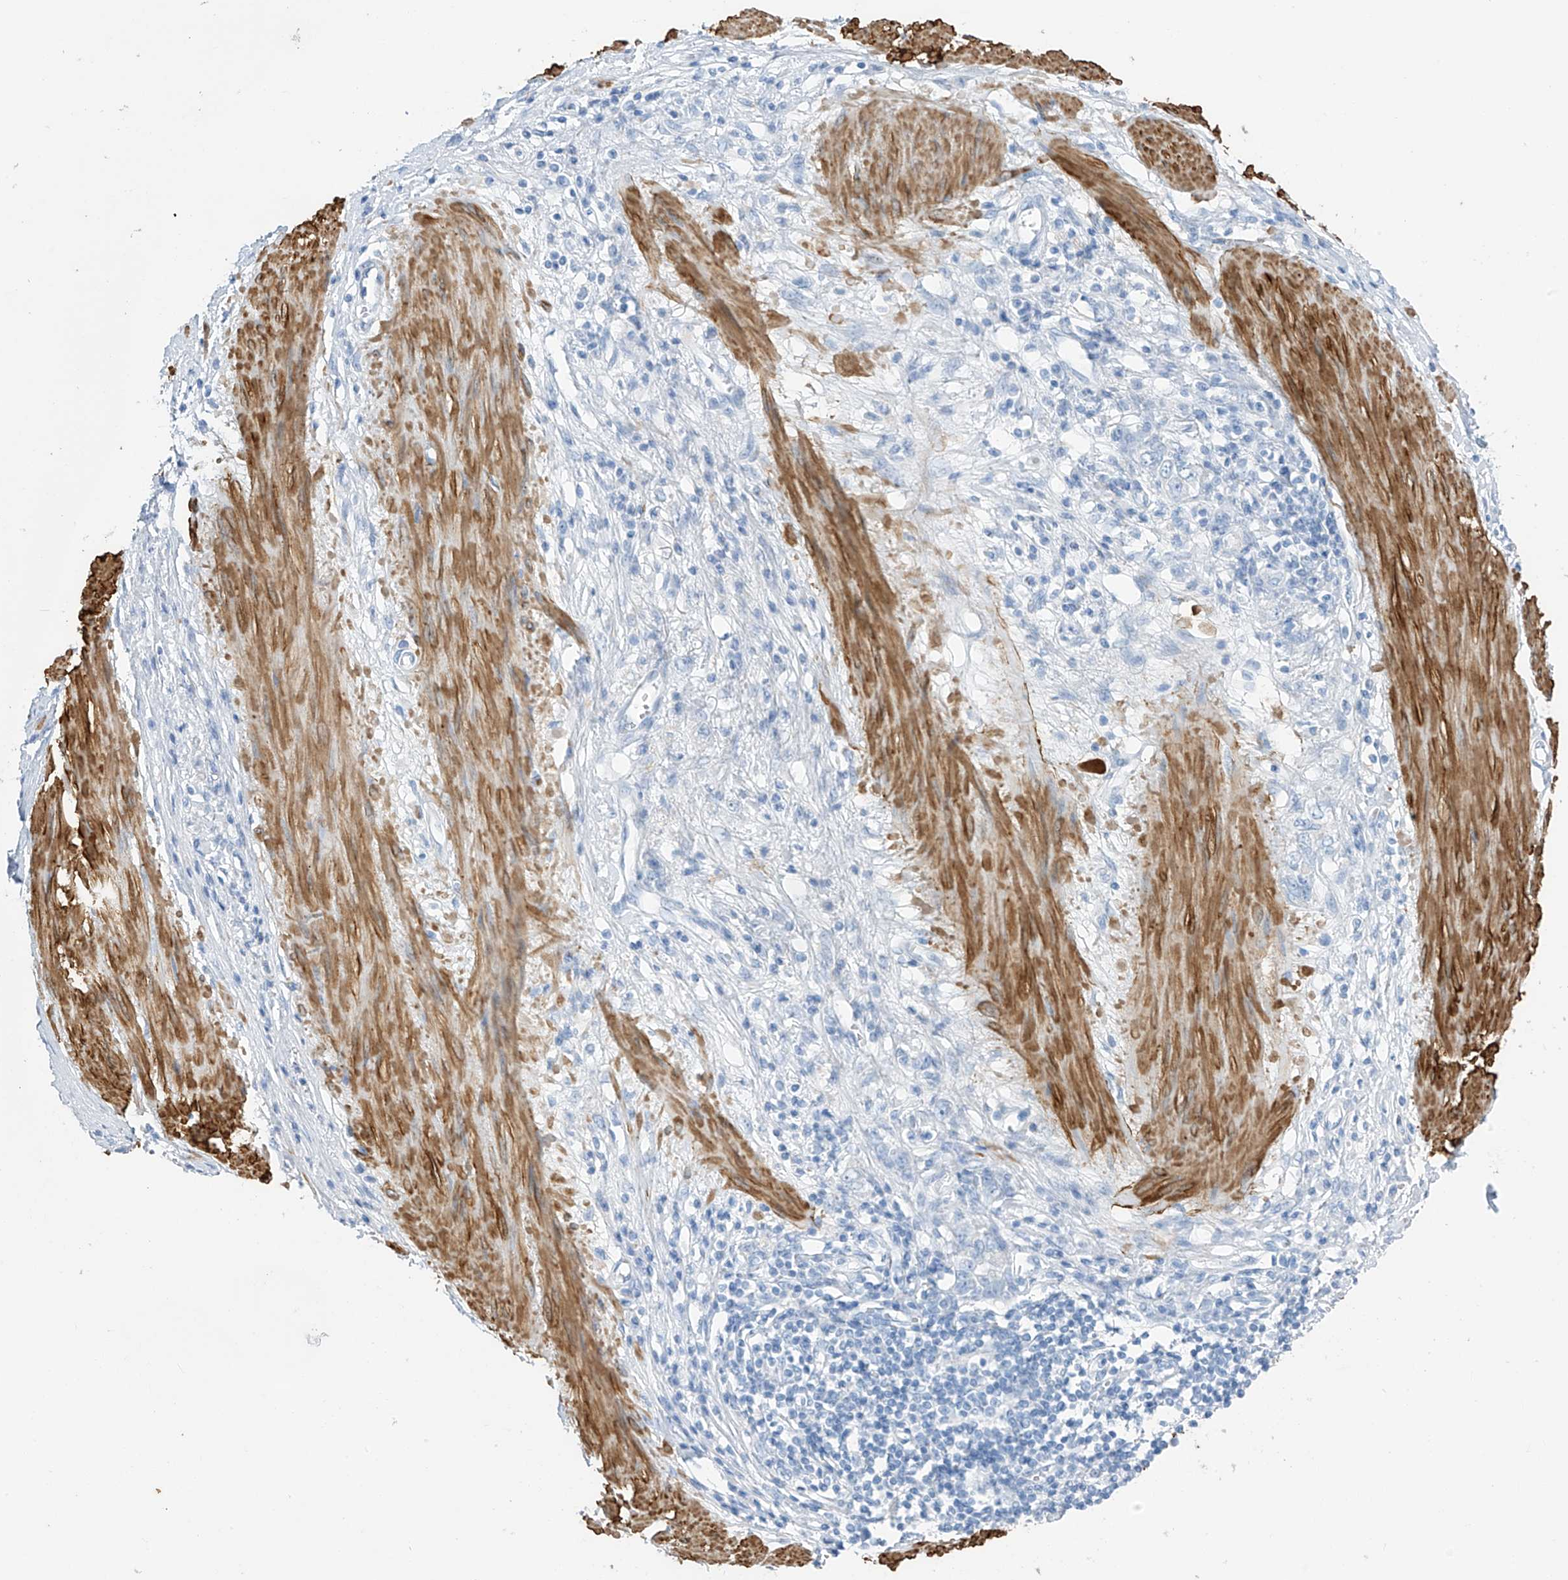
{"staining": {"intensity": "negative", "quantity": "none", "location": "none"}, "tissue": "stomach cancer", "cell_type": "Tumor cells", "image_type": "cancer", "snomed": [{"axis": "morphology", "description": "Adenocarcinoma, NOS"}, {"axis": "topography", "description": "Stomach"}], "caption": "Tumor cells show no significant expression in stomach cancer. (Stains: DAB (3,3'-diaminobenzidine) IHC with hematoxylin counter stain, Microscopy: brightfield microscopy at high magnification).", "gene": "GLMP", "patient": {"sex": "female", "age": 76}}